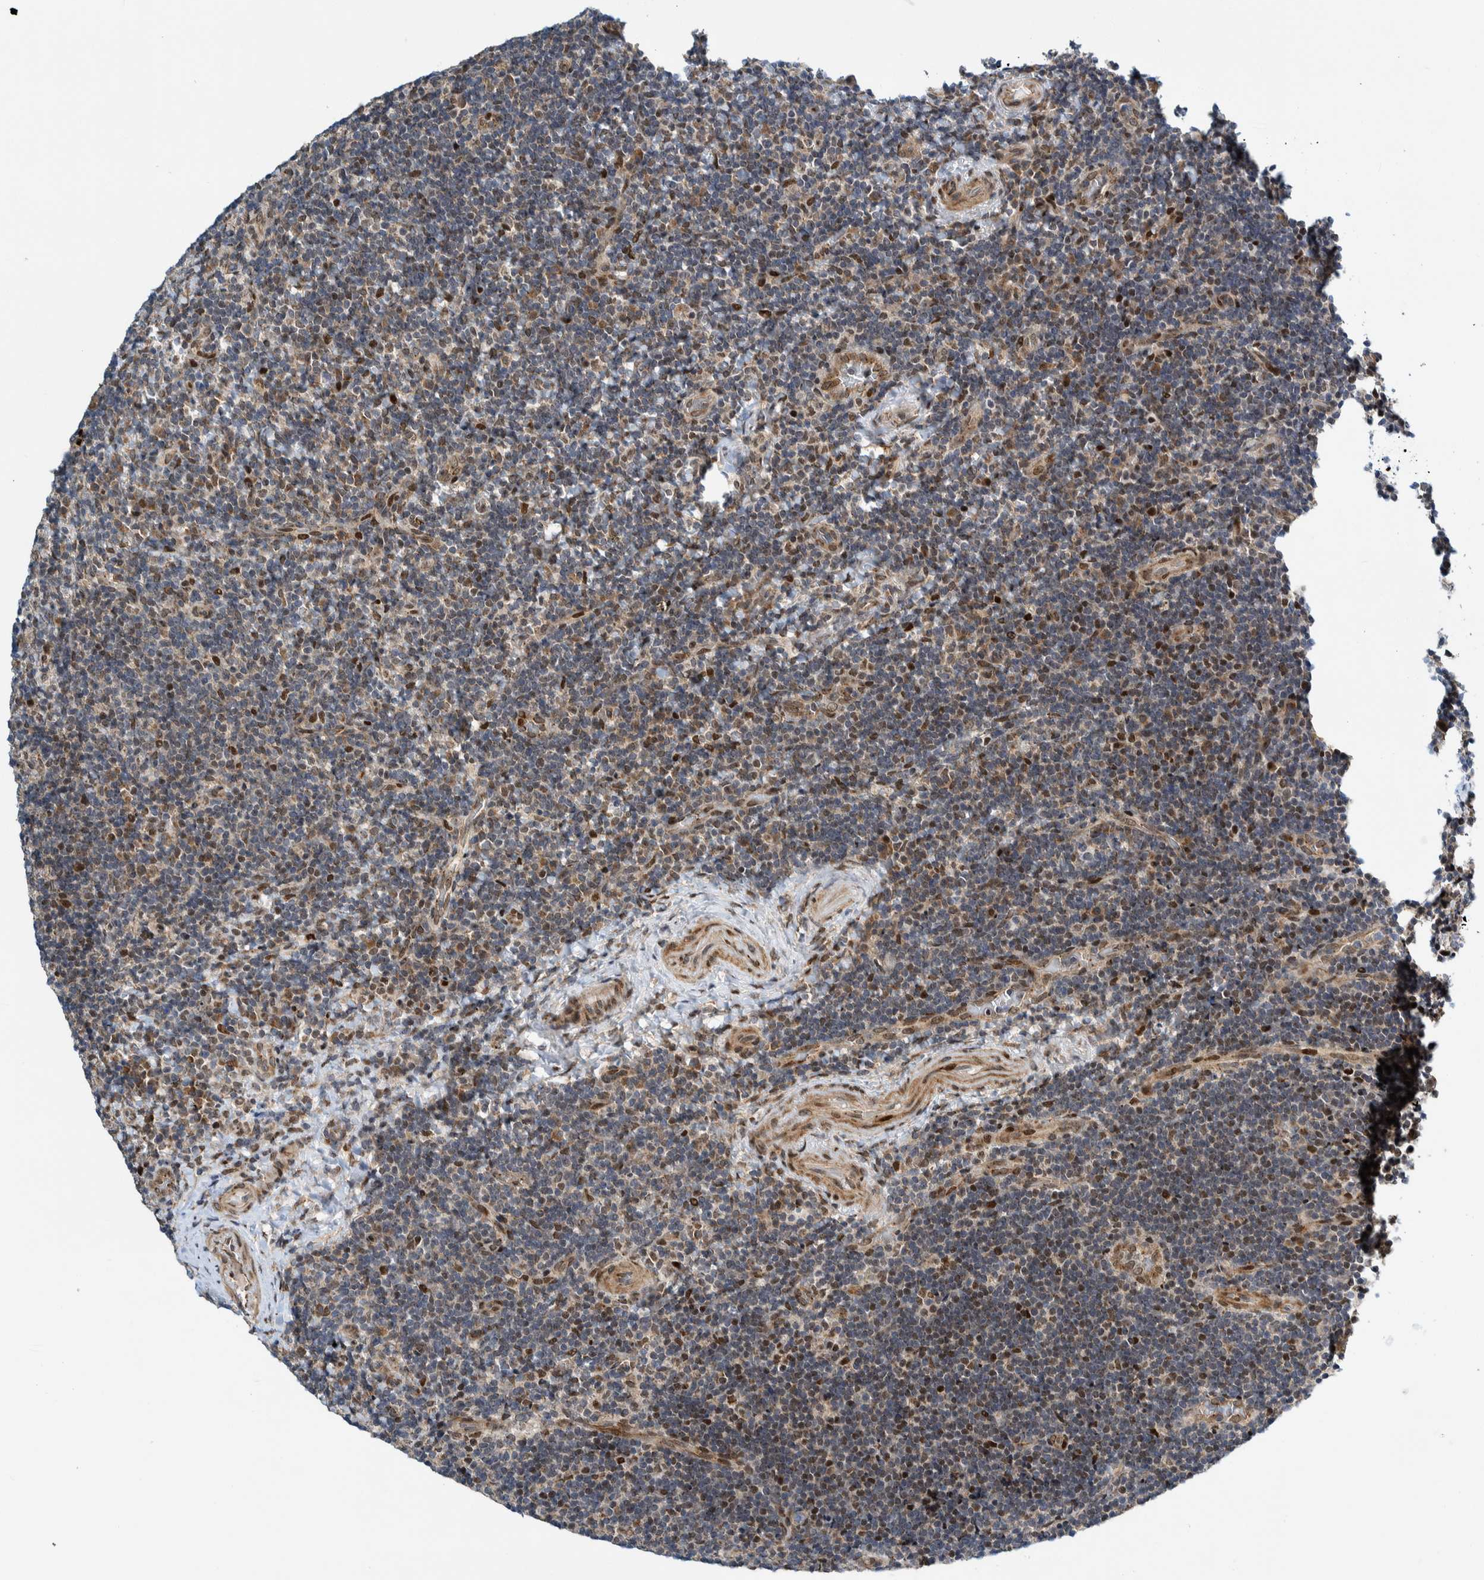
{"staining": {"intensity": "moderate", "quantity": "25%-75%", "location": "nuclear"}, "tissue": "lymphoma", "cell_type": "Tumor cells", "image_type": "cancer", "snomed": [{"axis": "morphology", "description": "Malignant lymphoma, non-Hodgkin's type, High grade"}, {"axis": "topography", "description": "Tonsil"}], "caption": "Immunohistochemical staining of human lymphoma displays medium levels of moderate nuclear positivity in approximately 25%-75% of tumor cells.", "gene": "CCDC57", "patient": {"sex": "female", "age": 36}}